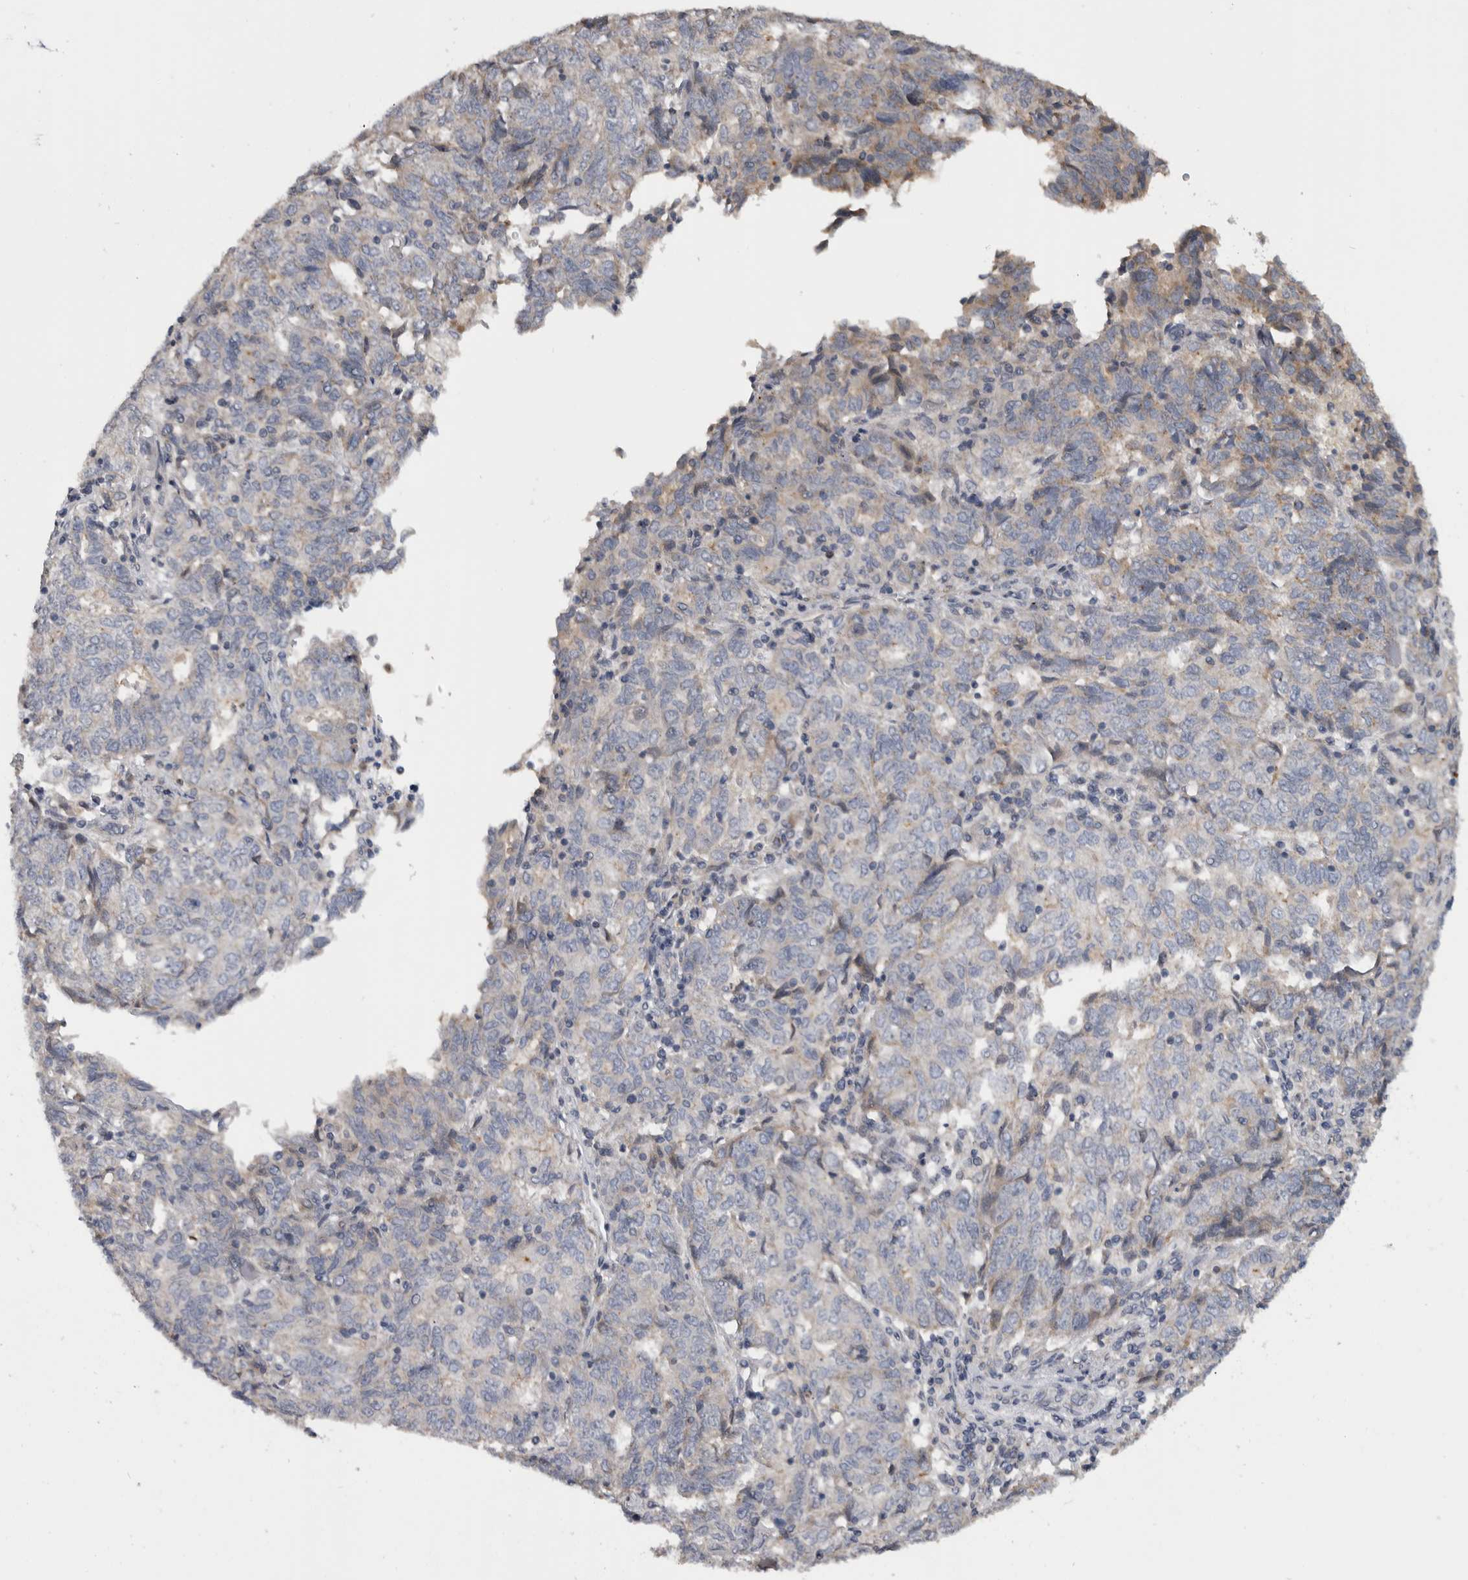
{"staining": {"intensity": "weak", "quantity": "<25%", "location": "cytoplasmic/membranous"}, "tissue": "endometrial cancer", "cell_type": "Tumor cells", "image_type": "cancer", "snomed": [{"axis": "morphology", "description": "Adenocarcinoma, NOS"}, {"axis": "topography", "description": "Endometrium"}], "caption": "This is a micrograph of IHC staining of endometrial cancer (adenocarcinoma), which shows no positivity in tumor cells. Nuclei are stained in blue.", "gene": "FAM83G", "patient": {"sex": "female", "age": 80}}